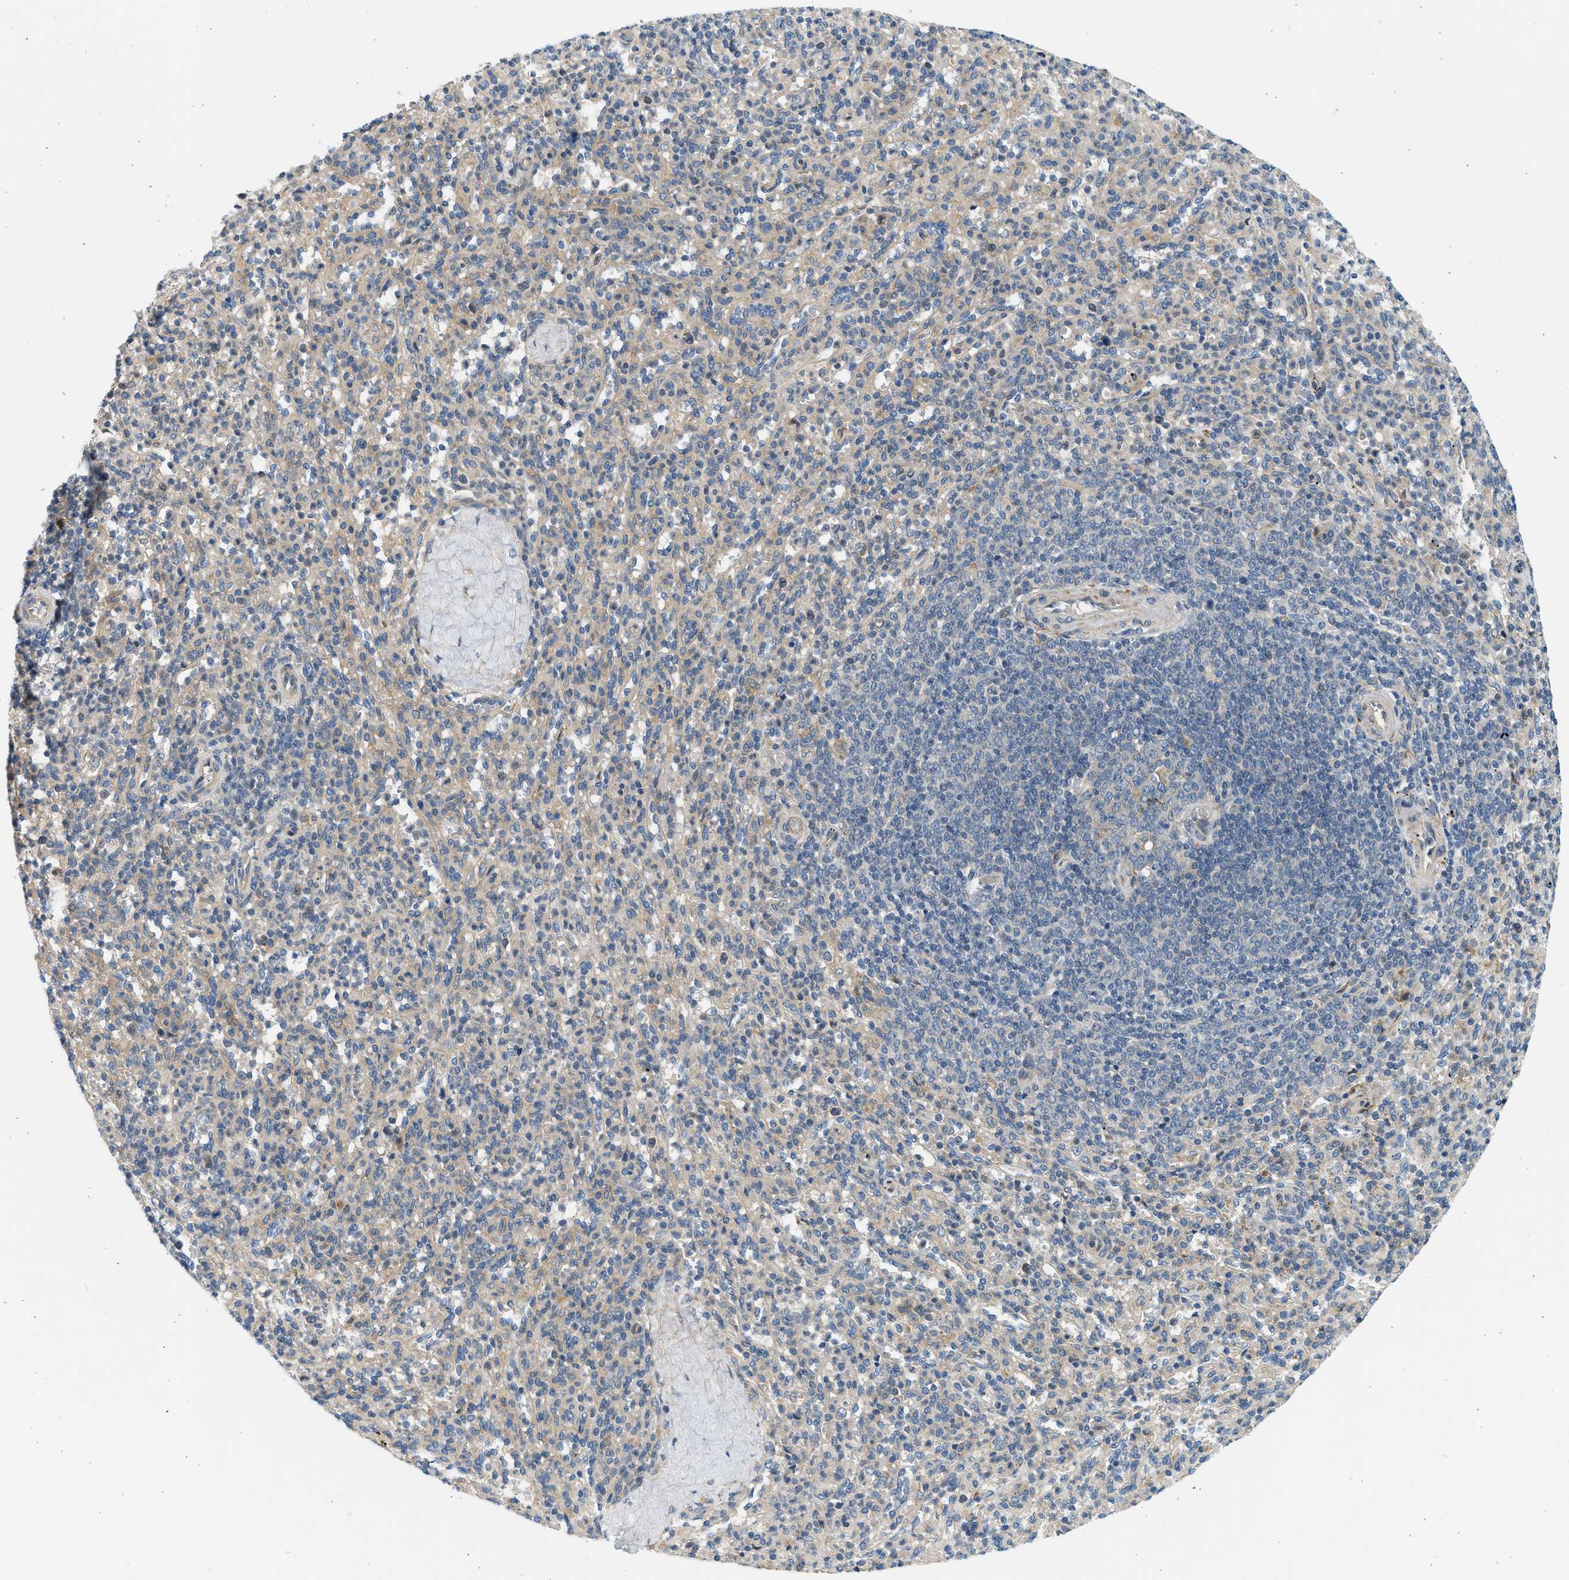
{"staining": {"intensity": "weak", "quantity": "25%-75%", "location": "cytoplasmic/membranous"}, "tissue": "spleen", "cell_type": "Cells in red pulp", "image_type": "normal", "snomed": [{"axis": "morphology", "description": "Normal tissue, NOS"}, {"axis": "topography", "description": "Spleen"}], "caption": "Unremarkable spleen was stained to show a protein in brown. There is low levels of weak cytoplasmic/membranous expression in about 25%-75% of cells in red pulp. Immunohistochemistry stains the protein of interest in brown and the nuclei are stained blue.", "gene": "KDELR2", "patient": {"sex": "male", "age": 36}}